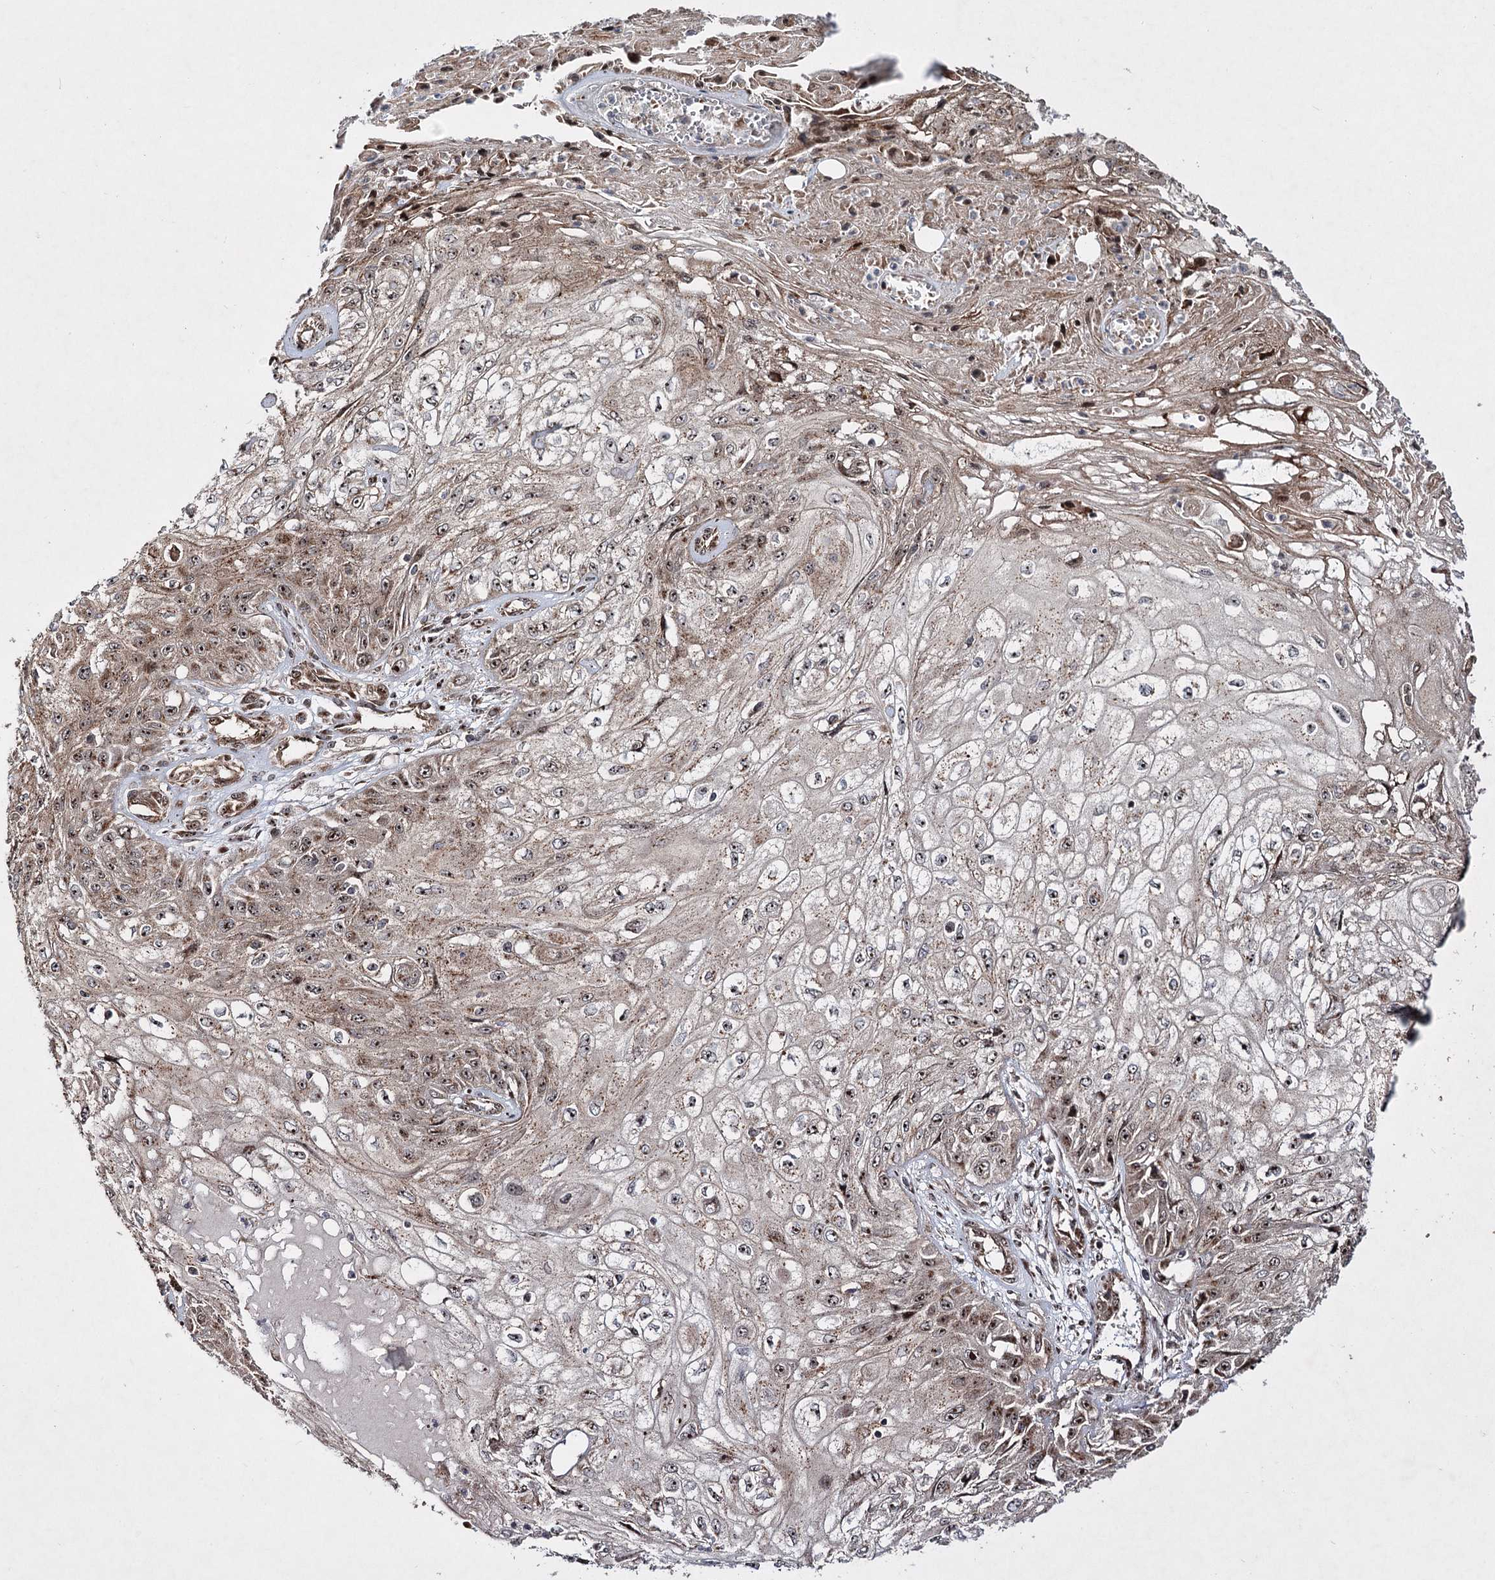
{"staining": {"intensity": "moderate", "quantity": ">75%", "location": "cytoplasmic/membranous,nuclear"}, "tissue": "skin cancer", "cell_type": "Tumor cells", "image_type": "cancer", "snomed": [{"axis": "morphology", "description": "Squamous cell carcinoma, NOS"}, {"axis": "morphology", "description": "Squamous cell carcinoma, metastatic, NOS"}, {"axis": "topography", "description": "Skin"}, {"axis": "topography", "description": "Lymph node"}], "caption": "A brown stain shows moderate cytoplasmic/membranous and nuclear expression of a protein in skin squamous cell carcinoma tumor cells.", "gene": "SERINC5", "patient": {"sex": "male", "age": 75}}